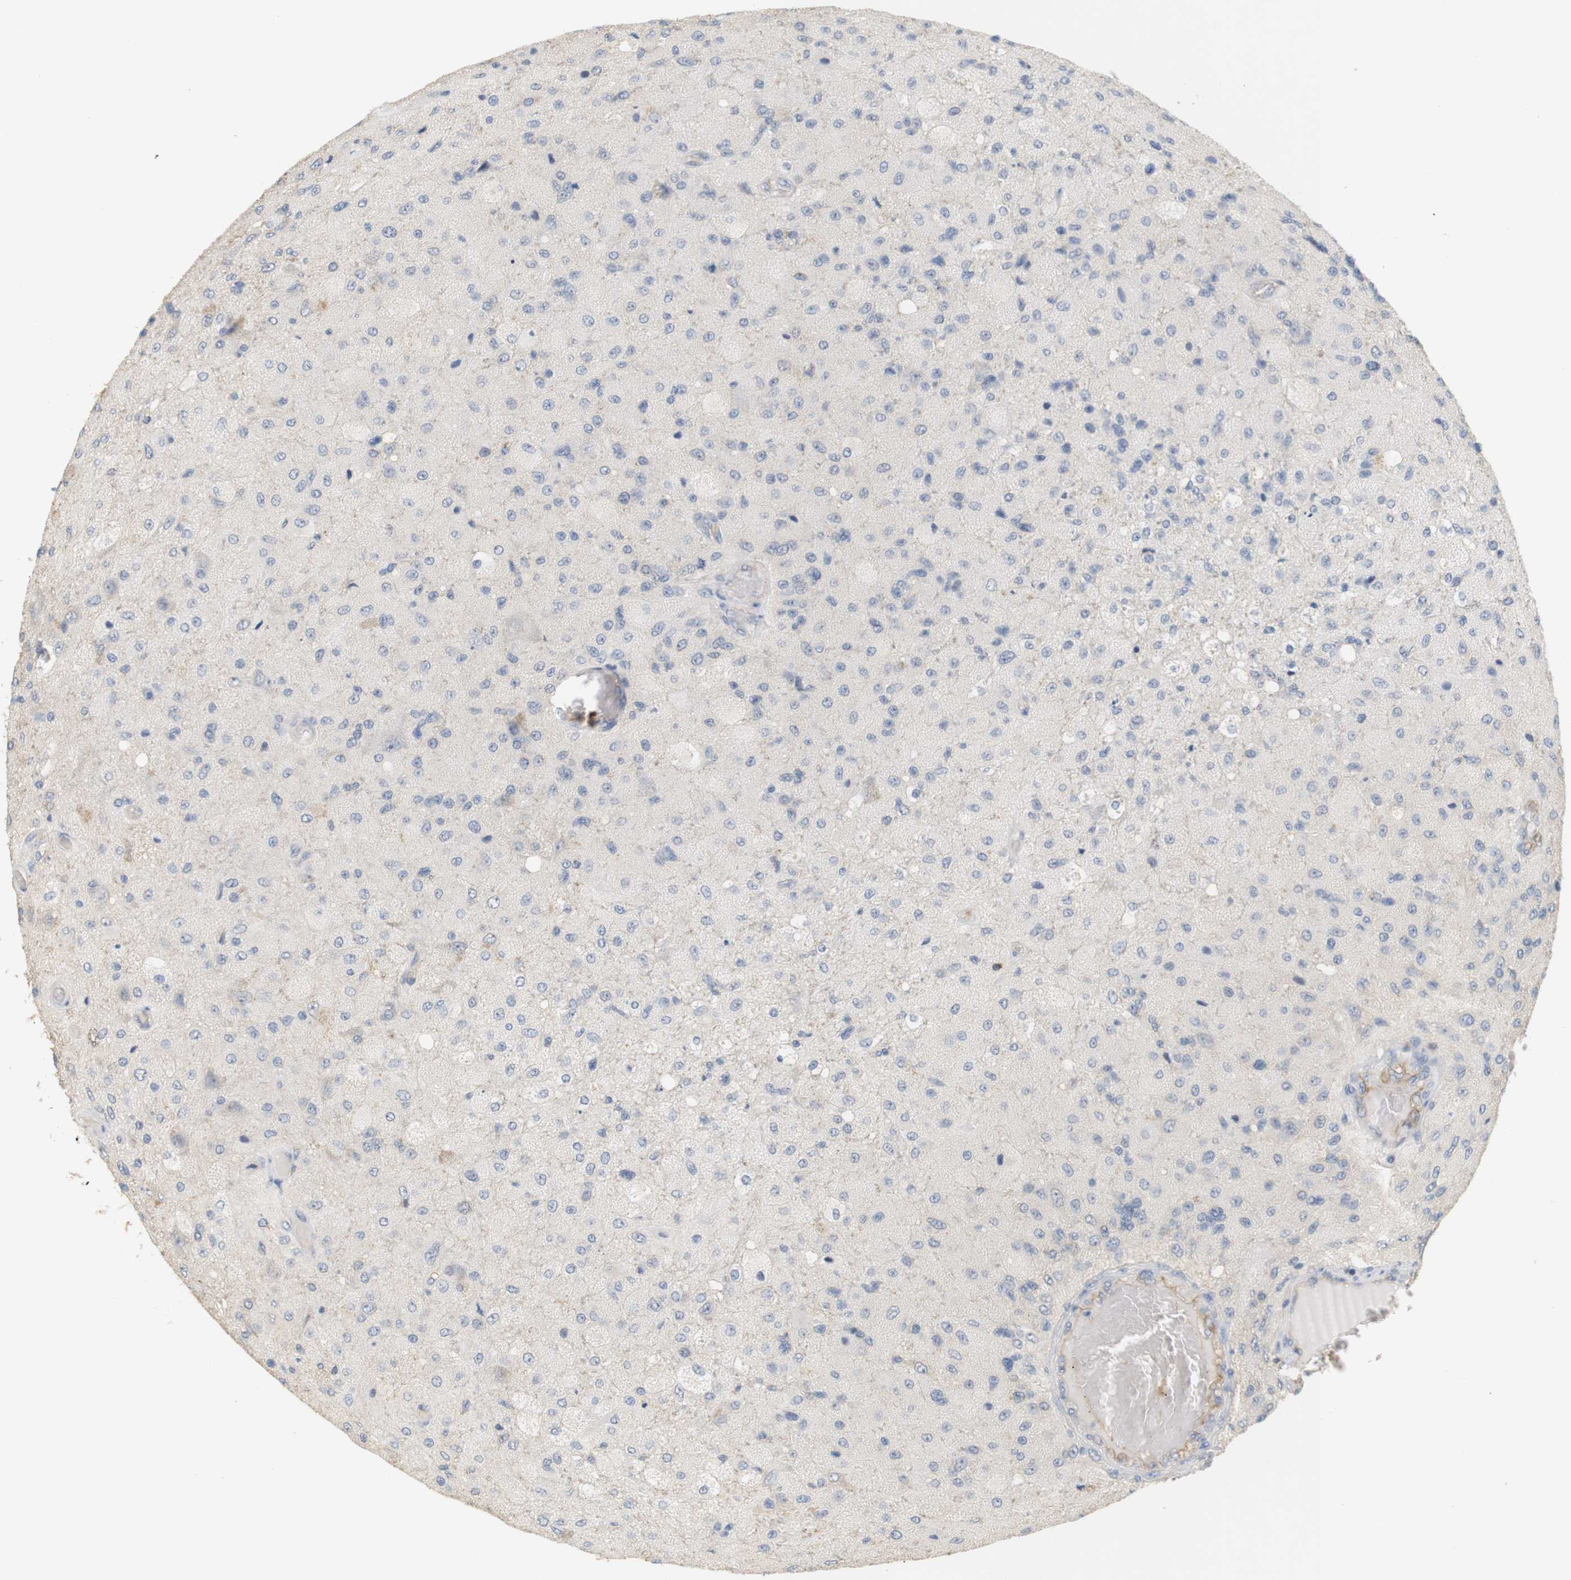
{"staining": {"intensity": "negative", "quantity": "none", "location": "none"}, "tissue": "glioma", "cell_type": "Tumor cells", "image_type": "cancer", "snomed": [{"axis": "morphology", "description": "Normal tissue, NOS"}, {"axis": "morphology", "description": "Glioma, malignant, High grade"}, {"axis": "topography", "description": "Cerebral cortex"}], "caption": "Tumor cells show no significant protein staining in malignant glioma (high-grade).", "gene": "OSR1", "patient": {"sex": "male", "age": 77}}